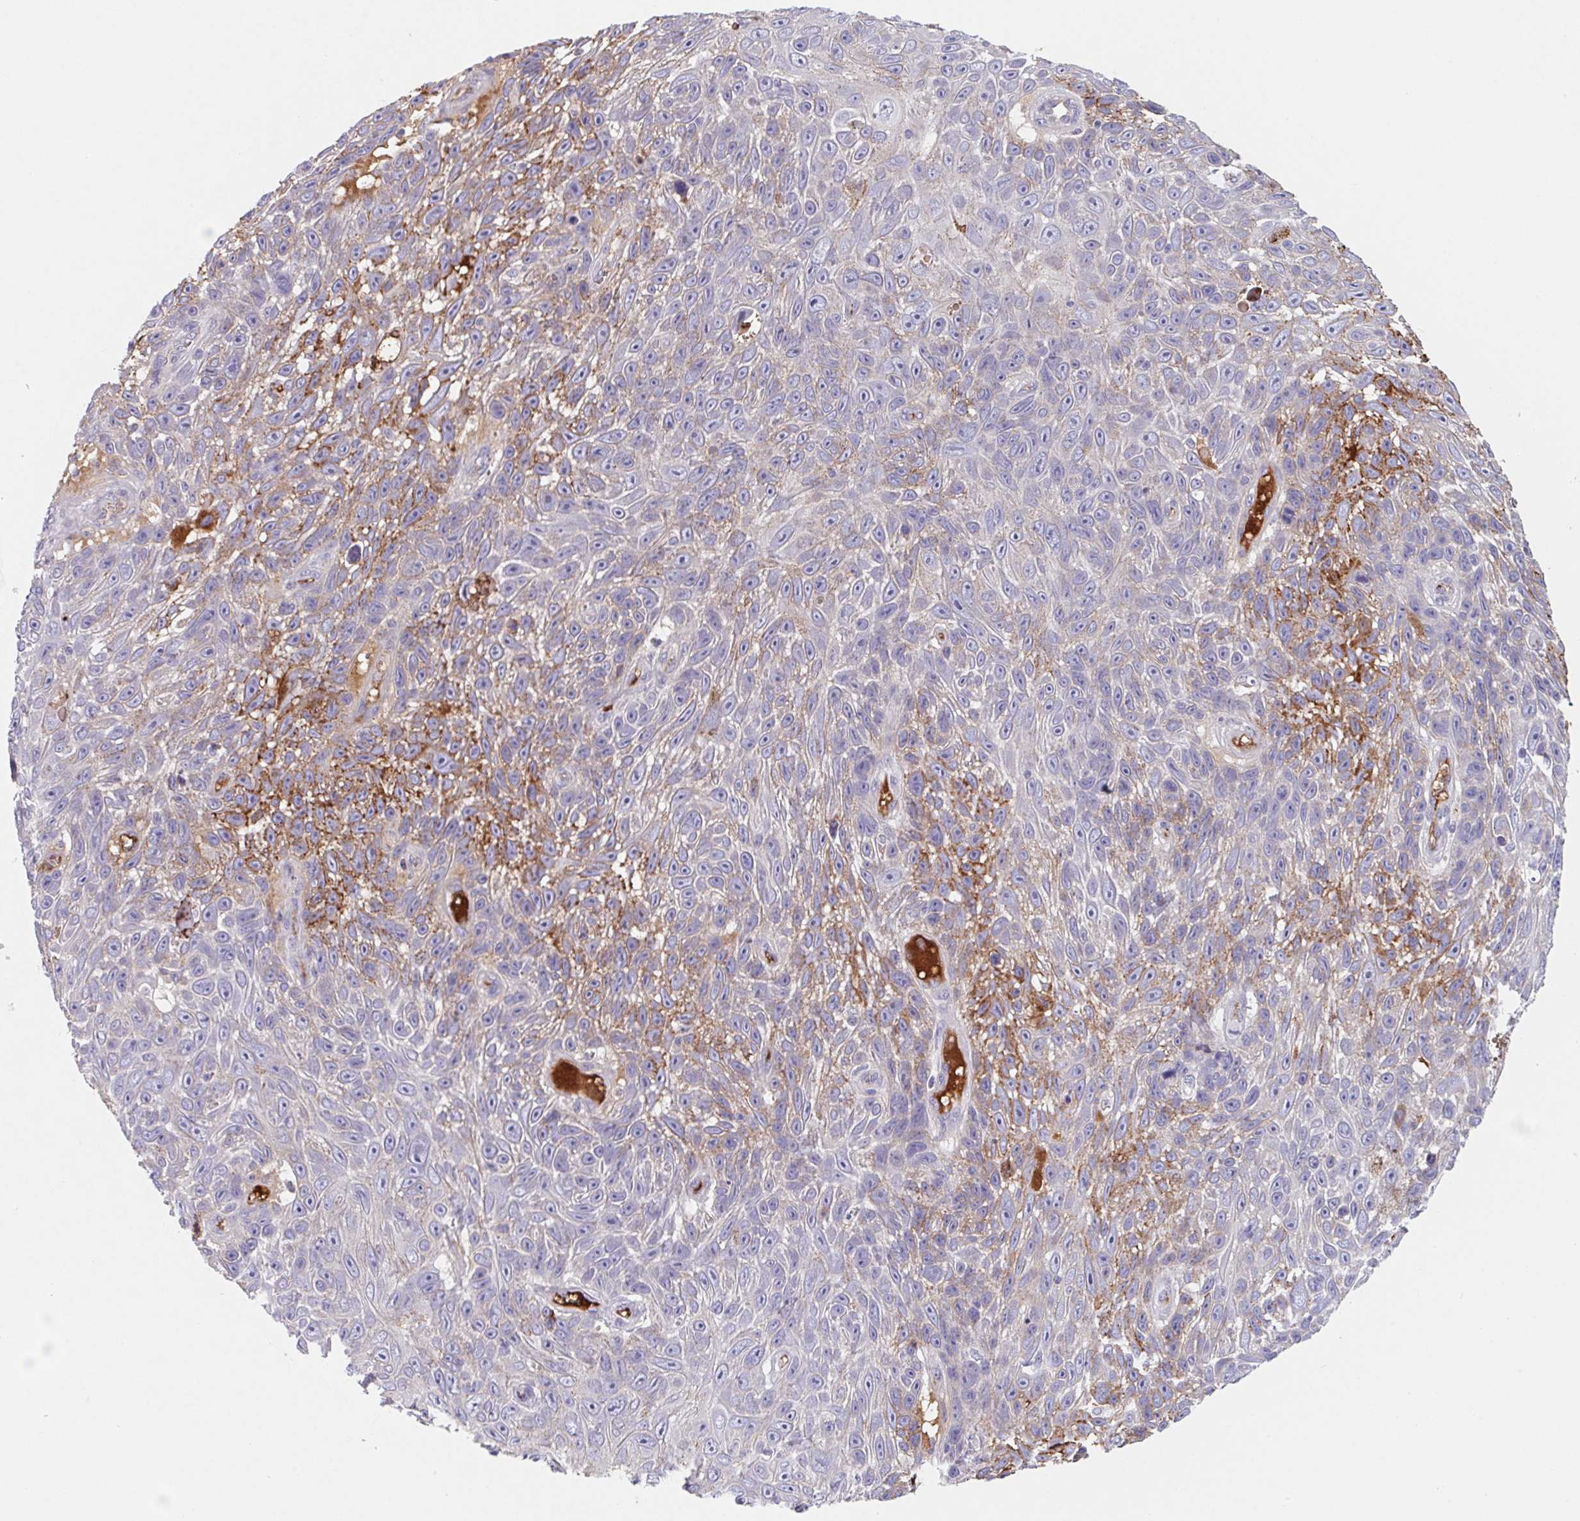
{"staining": {"intensity": "moderate", "quantity": "<25%", "location": "cytoplasmic/membranous"}, "tissue": "skin cancer", "cell_type": "Tumor cells", "image_type": "cancer", "snomed": [{"axis": "morphology", "description": "Squamous cell carcinoma, NOS"}, {"axis": "topography", "description": "Skin"}], "caption": "Immunohistochemical staining of human skin squamous cell carcinoma displays moderate cytoplasmic/membranous protein staining in about <25% of tumor cells.", "gene": "LPA", "patient": {"sex": "male", "age": 82}}